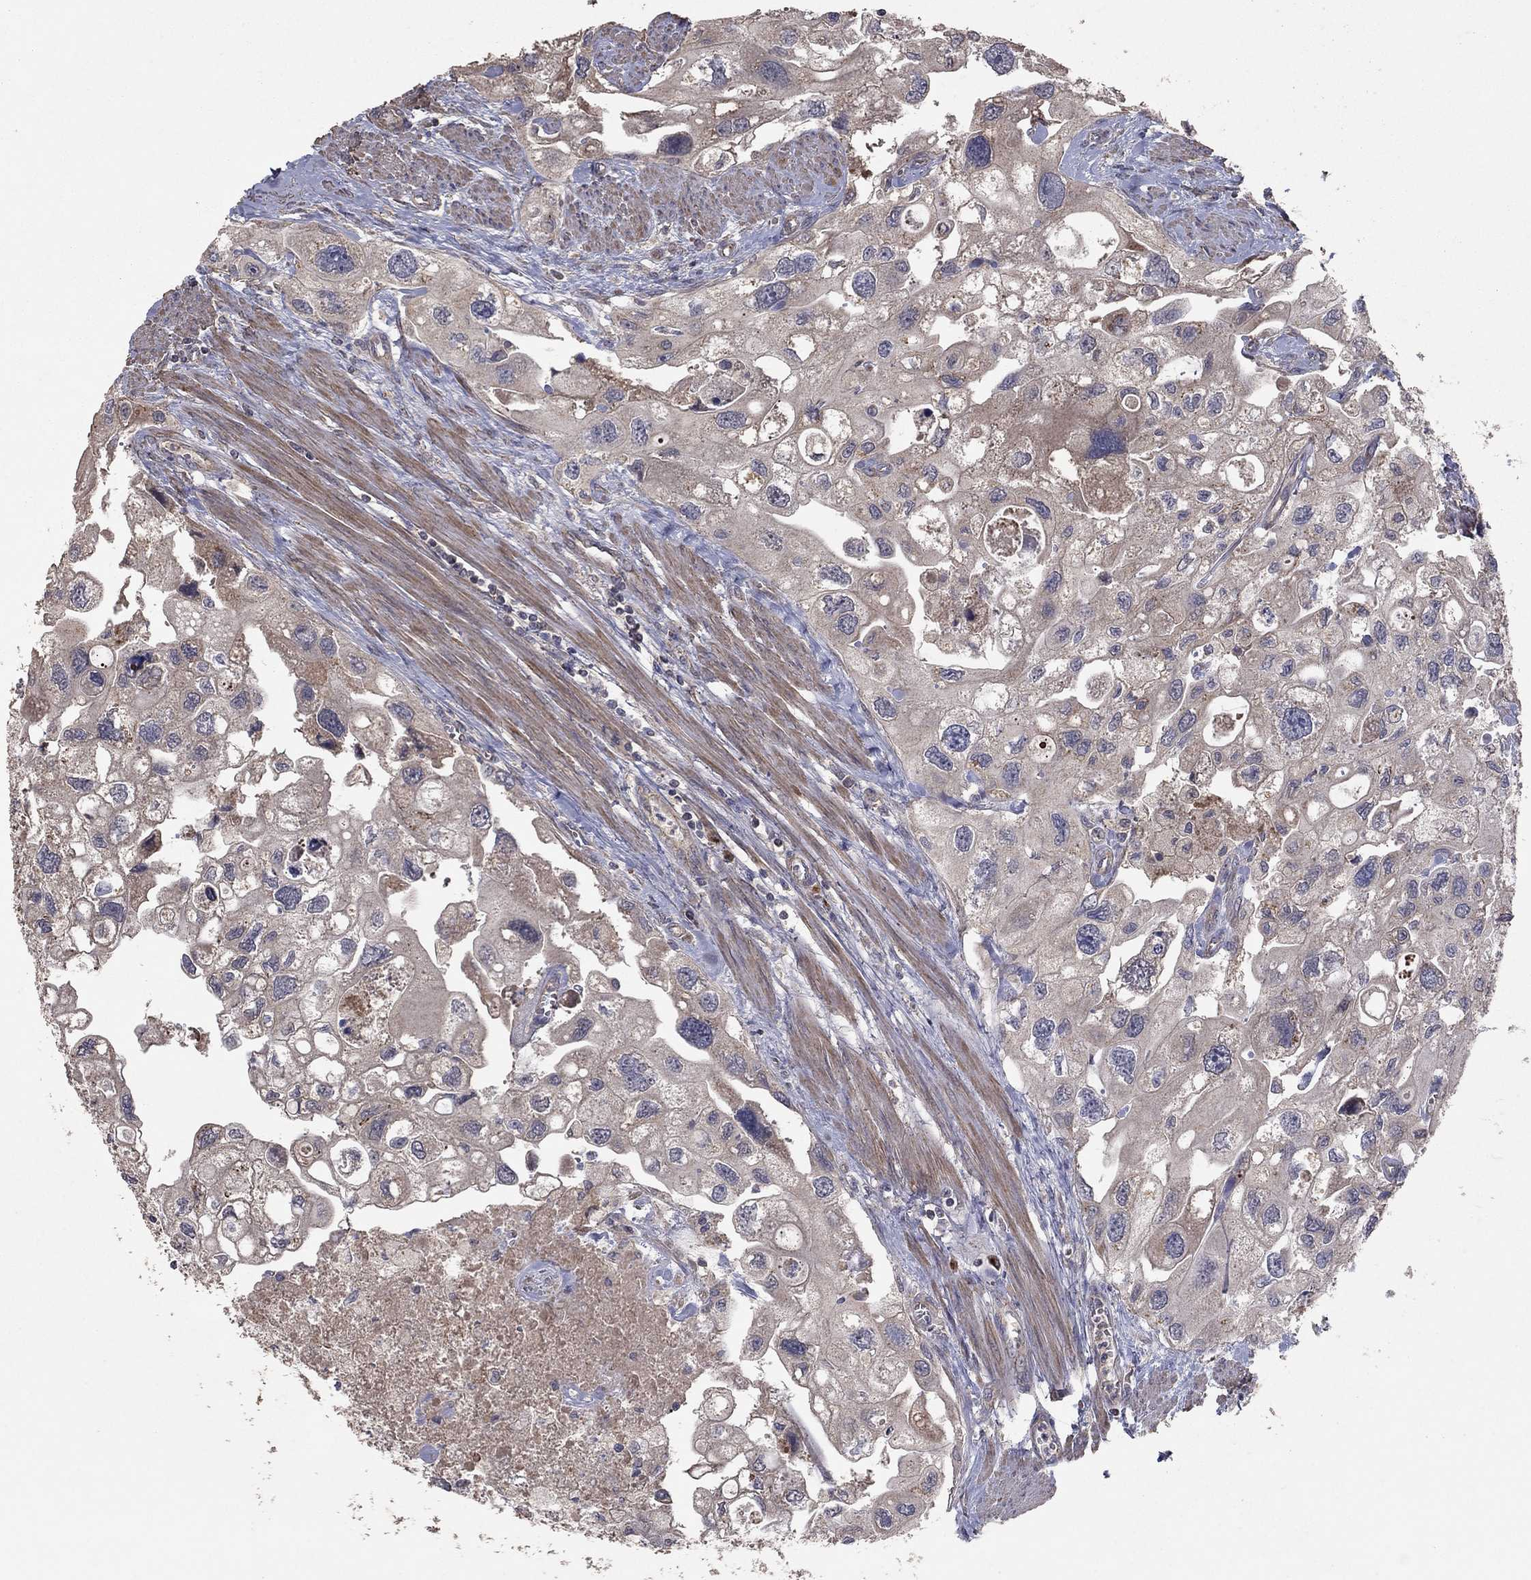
{"staining": {"intensity": "negative", "quantity": "none", "location": "none"}, "tissue": "urothelial cancer", "cell_type": "Tumor cells", "image_type": "cancer", "snomed": [{"axis": "morphology", "description": "Urothelial carcinoma, High grade"}, {"axis": "topography", "description": "Urinary bladder"}], "caption": "DAB immunohistochemical staining of urothelial carcinoma (high-grade) reveals no significant expression in tumor cells.", "gene": "FLT4", "patient": {"sex": "male", "age": 59}}